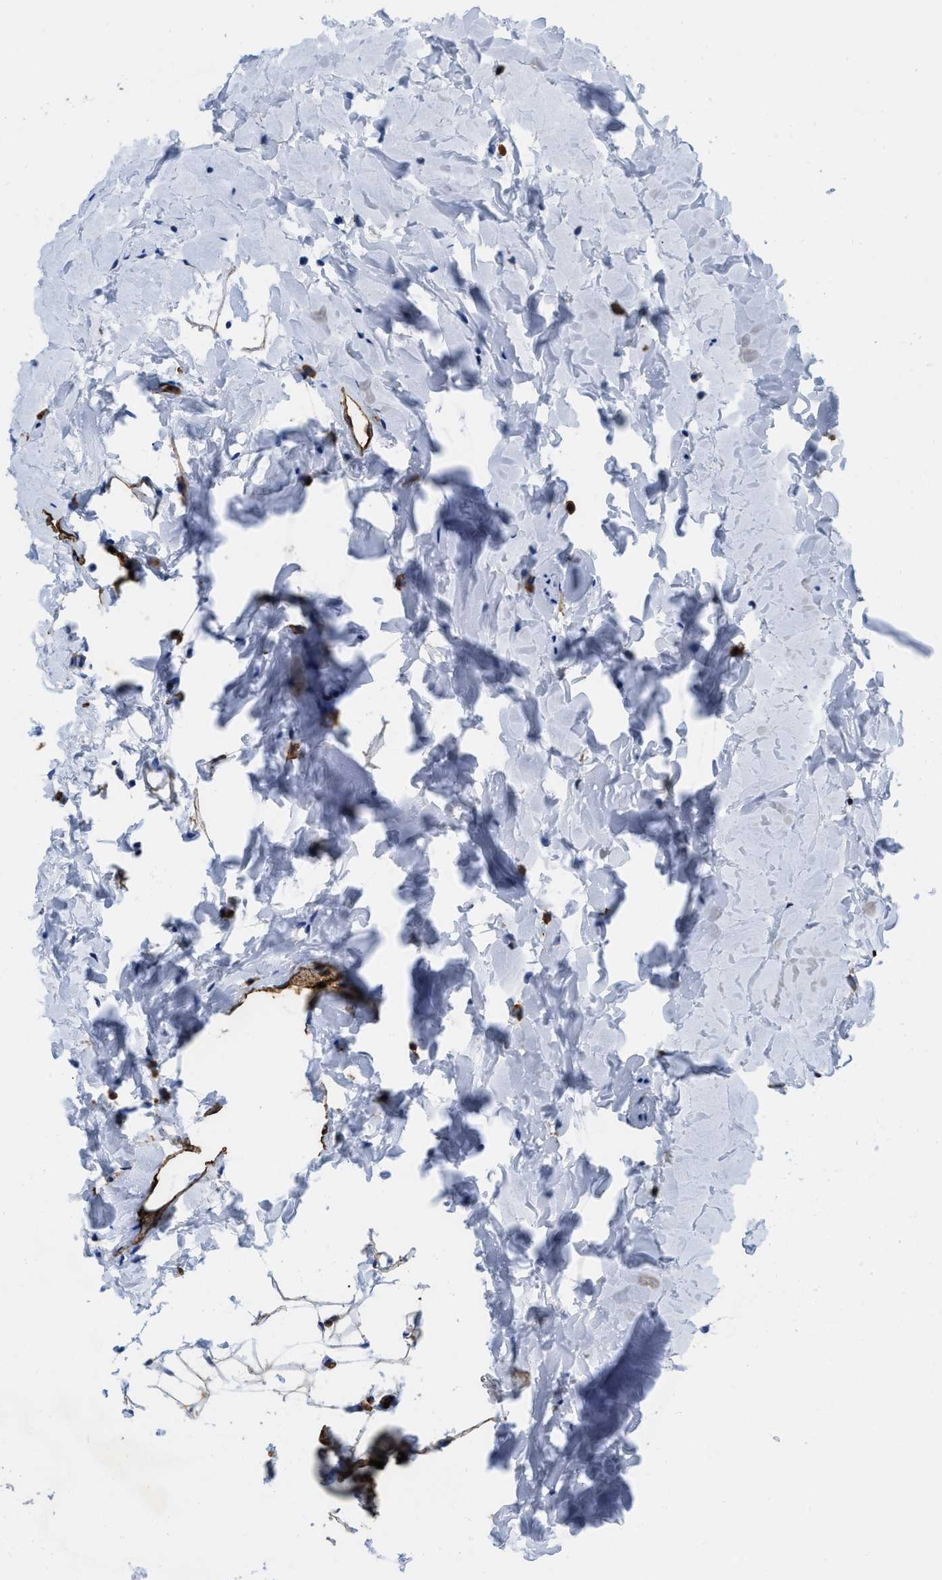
{"staining": {"intensity": "moderate", "quantity": ">75%", "location": "cytoplasmic/membranous"}, "tissue": "appendix", "cell_type": "Glandular cells", "image_type": "normal", "snomed": [{"axis": "morphology", "description": "Normal tissue, NOS"}, {"axis": "topography", "description": "Appendix"}], "caption": "A photomicrograph of appendix stained for a protein shows moderate cytoplasmic/membranous brown staining in glandular cells.", "gene": "TVP23B", "patient": {"sex": "female", "age": 20}}